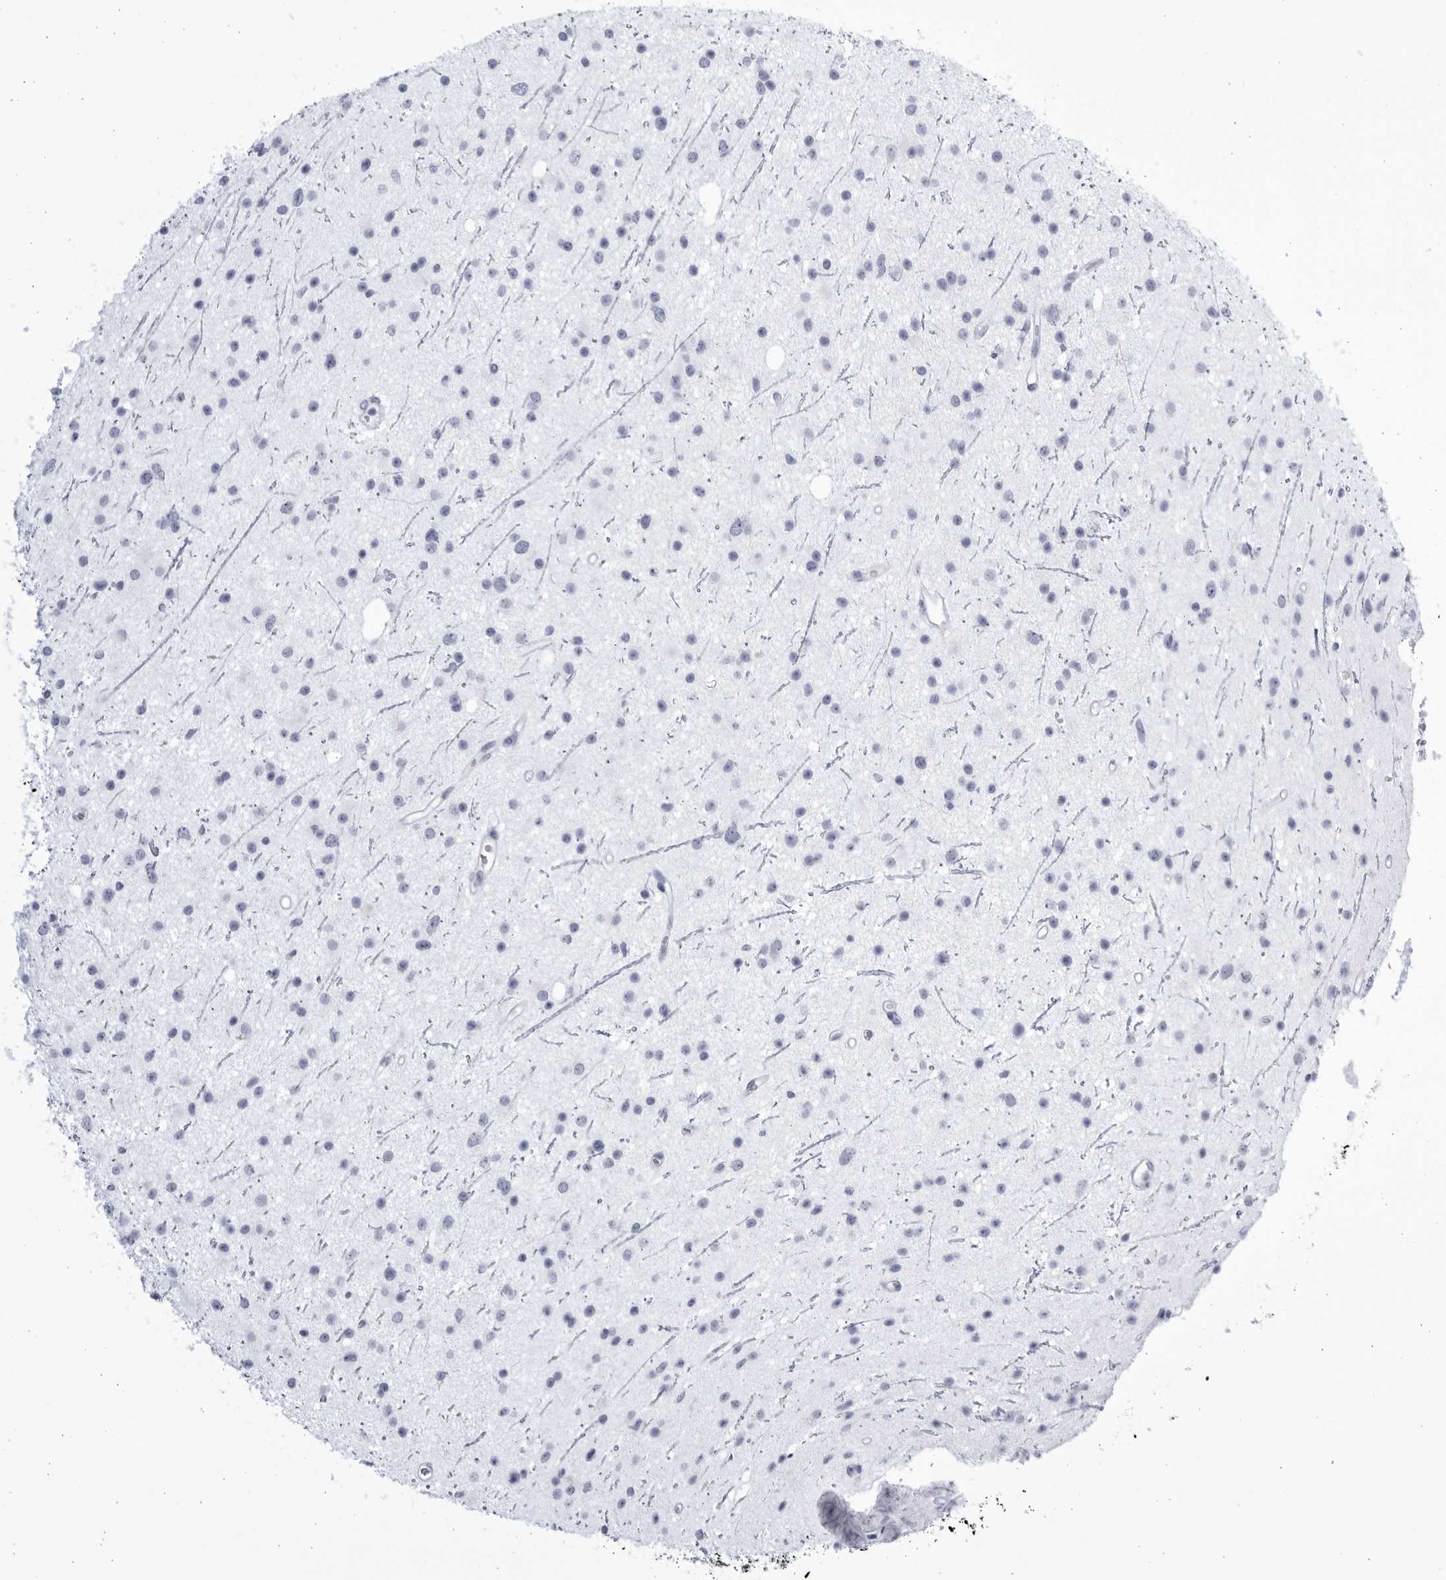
{"staining": {"intensity": "negative", "quantity": "none", "location": "none"}, "tissue": "glioma", "cell_type": "Tumor cells", "image_type": "cancer", "snomed": [{"axis": "morphology", "description": "Glioma, malignant, Low grade"}, {"axis": "topography", "description": "Cerebral cortex"}], "caption": "An immunohistochemistry (IHC) photomicrograph of glioma is shown. There is no staining in tumor cells of glioma. Nuclei are stained in blue.", "gene": "CCDC181", "patient": {"sex": "female", "age": 39}}